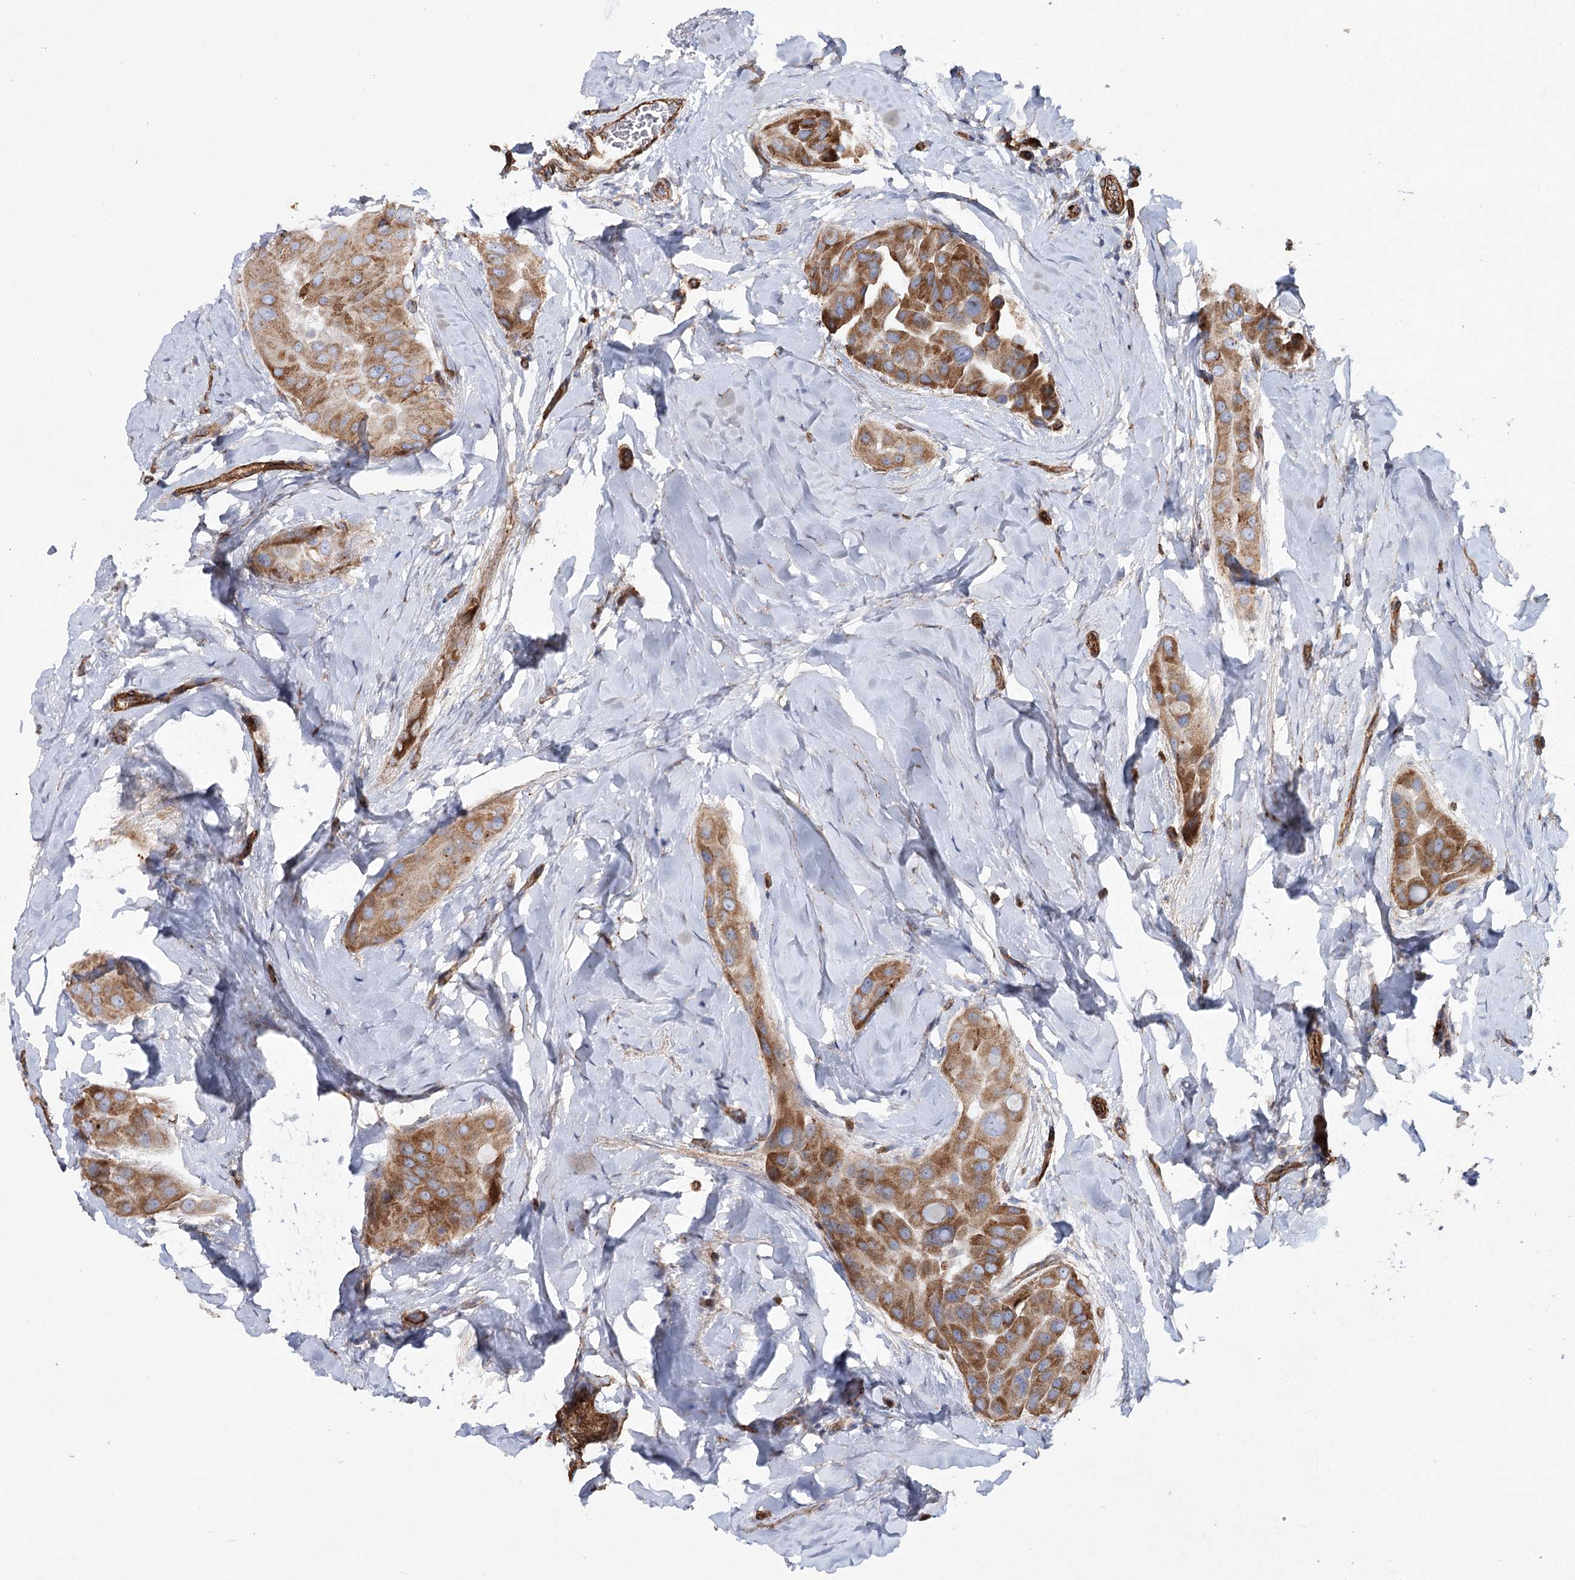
{"staining": {"intensity": "moderate", "quantity": ">75%", "location": "cytoplasmic/membranous"}, "tissue": "thyroid cancer", "cell_type": "Tumor cells", "image_type": "cancer", "snomed": [{"axis": "morphology", "description": "Papillary adenocarcinoma, NOS"}, {"axis": "topography", "description": "Thyroid gland"}], "caption": "A medium amount of moderate cytoplasmic/membranous staining is seen in about >75% of tumor cells in thyroid papillary adenocarcinoma tissue.", "gene": "TMEM164", "patient": {"sex": "male", "age": 33}}